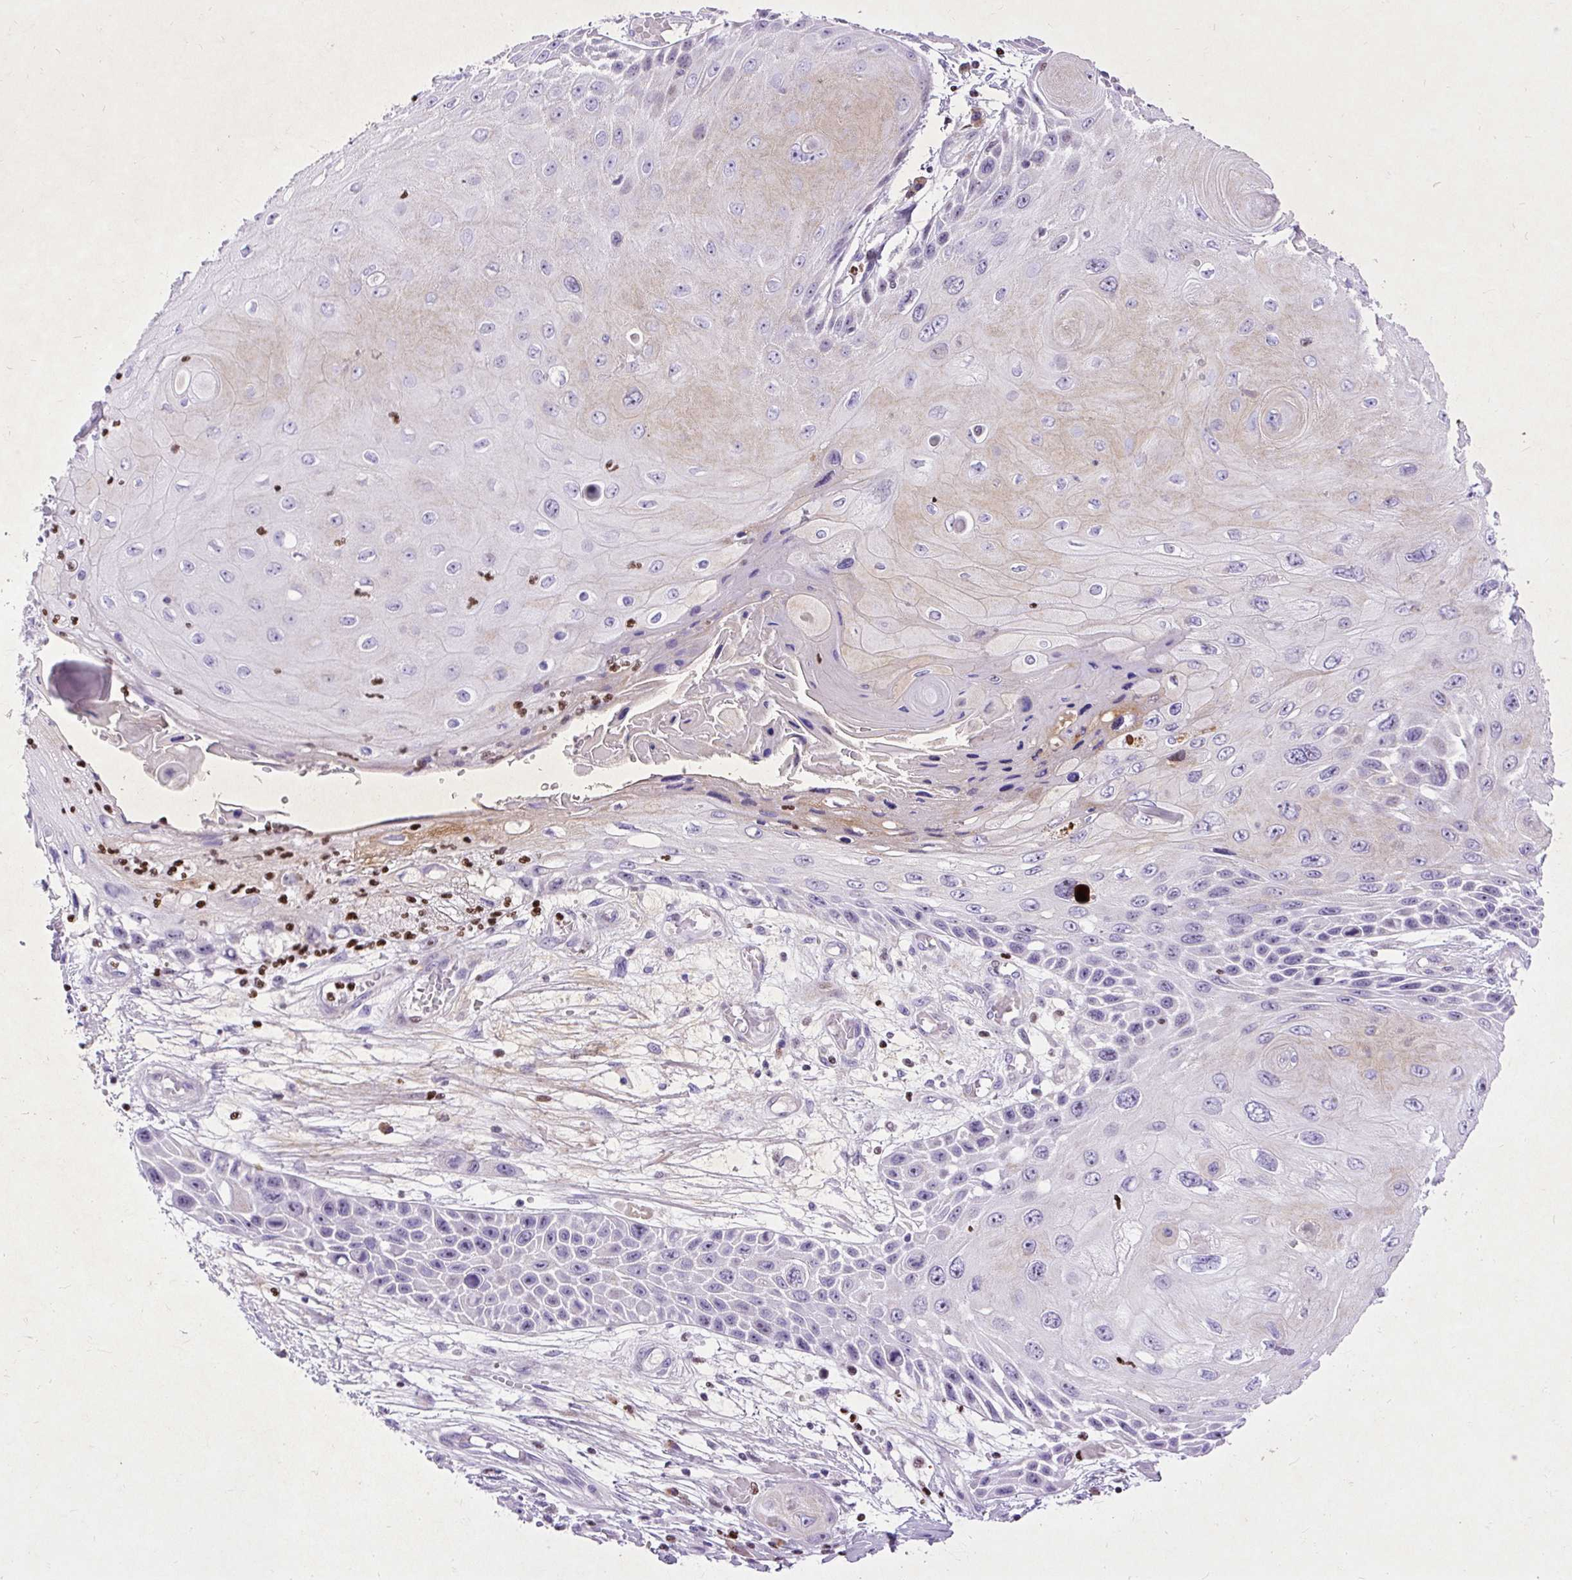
{"staining": {"intensity": "negative", "quantity": "none", "location": "none"}, "tissue": "skin cancer", "cell_type": "Tumor cells", "image_type": "cancer", "snomed": [{"axis": "morphology", "description": "Squamous cell carcinoma, NOS"}, {"axis": "topography", "description": "Skin"}, {"axis": "topography", "description": "Vulva"}], "caption": "Immunohistochemistry photomicrograph of skin squamous cell carcinoma stained for a protein (brown), which displays no expression in tumor cells.", "gene": "SPC24", "patient": {"sex": "female", "age": 44}}